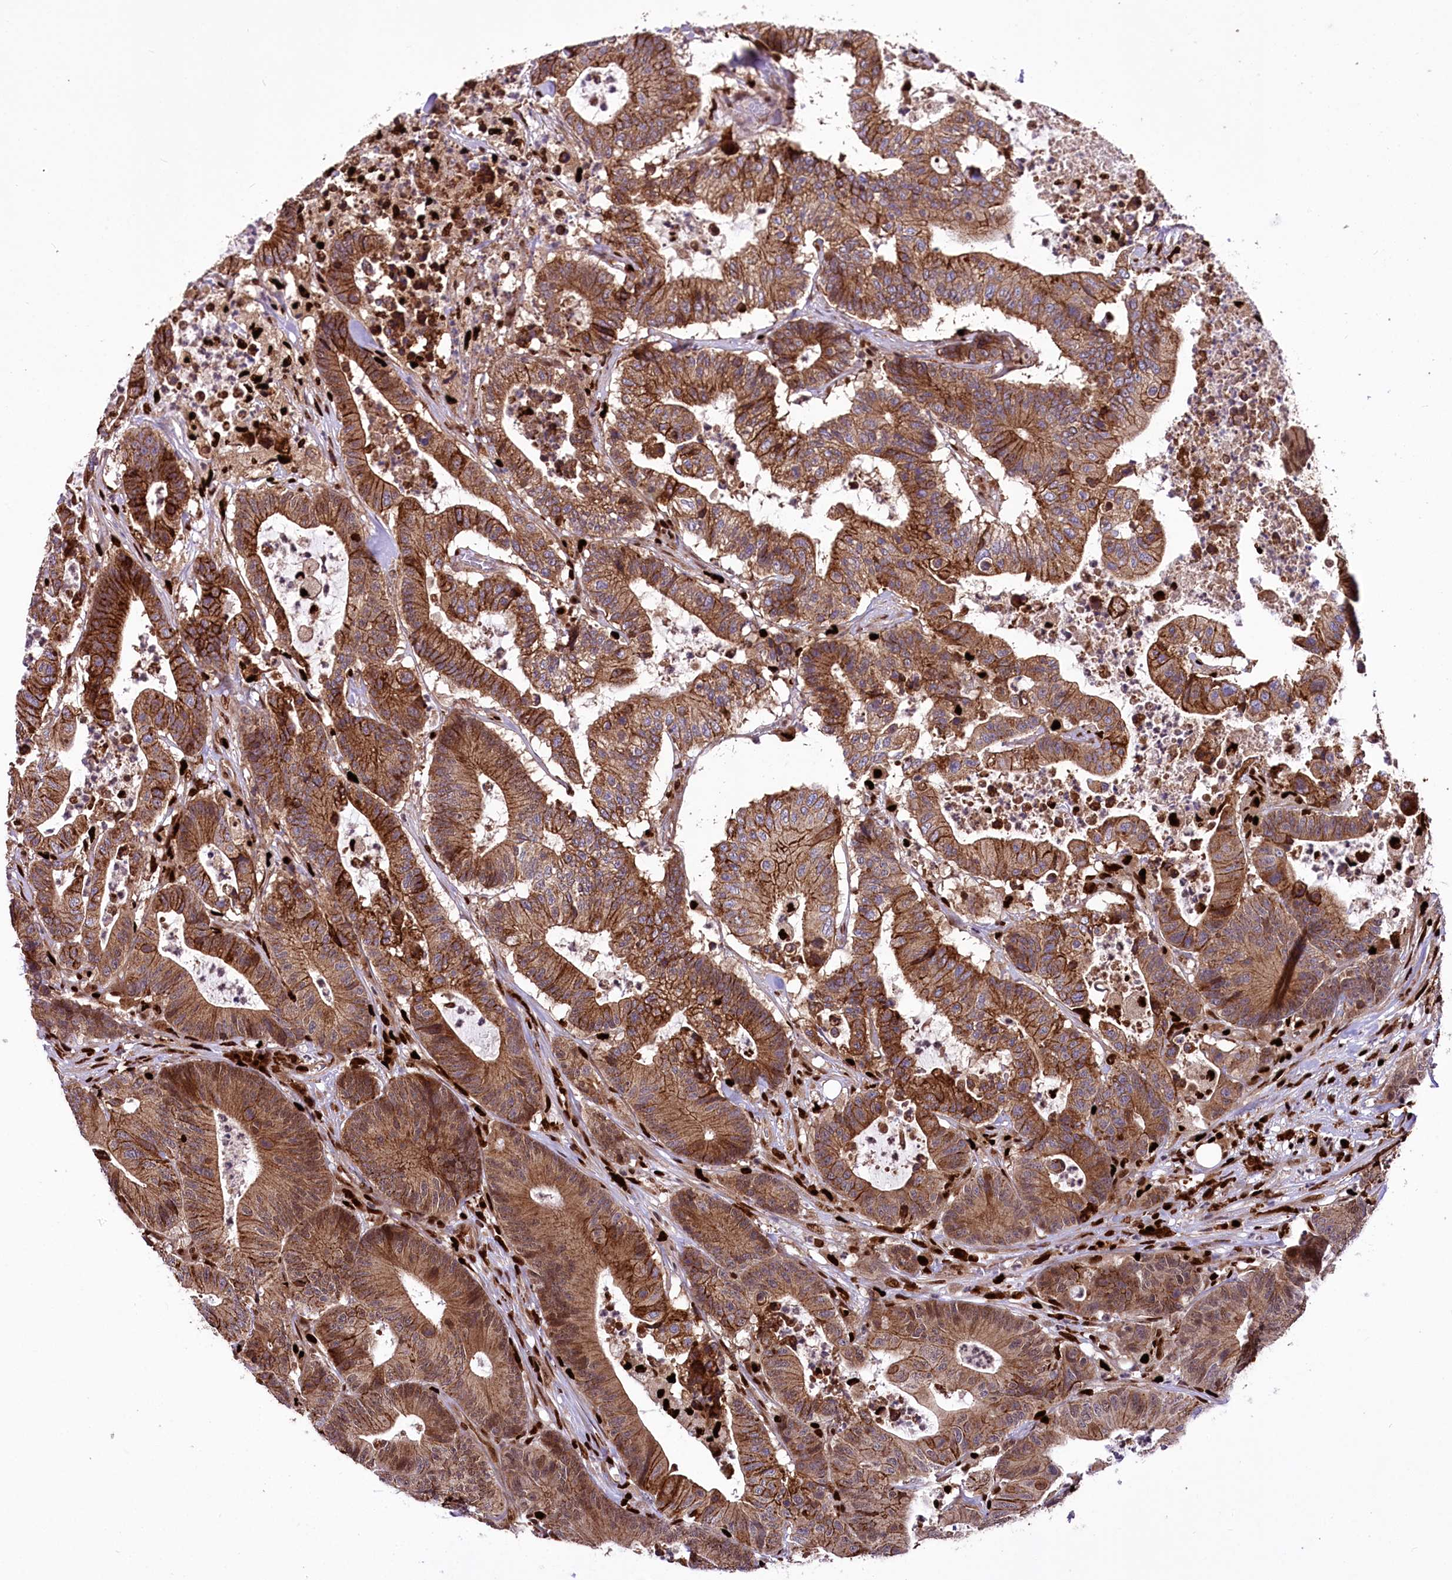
{"staining": {"intensity": "moderate", "quantity": ">75%", "location": "cytoplasmic/membranous"}, "tissue": "colorectal cancer", "cell_type": "Tumor cells", "image_type": "cancer", "snomed": [{"axis": "morphology", "description": "Adenocarcinoma, NOS"}, {"axis": "topography", "description": "Colon"}], "caption": "Tumor cells show moderate cytoplasmic/membranous positivity in about >75% of cells in colorectal cancer (adenocarcinoma).", "gene": "FIGN", "patient": {"sex": "female", "age": 84}}